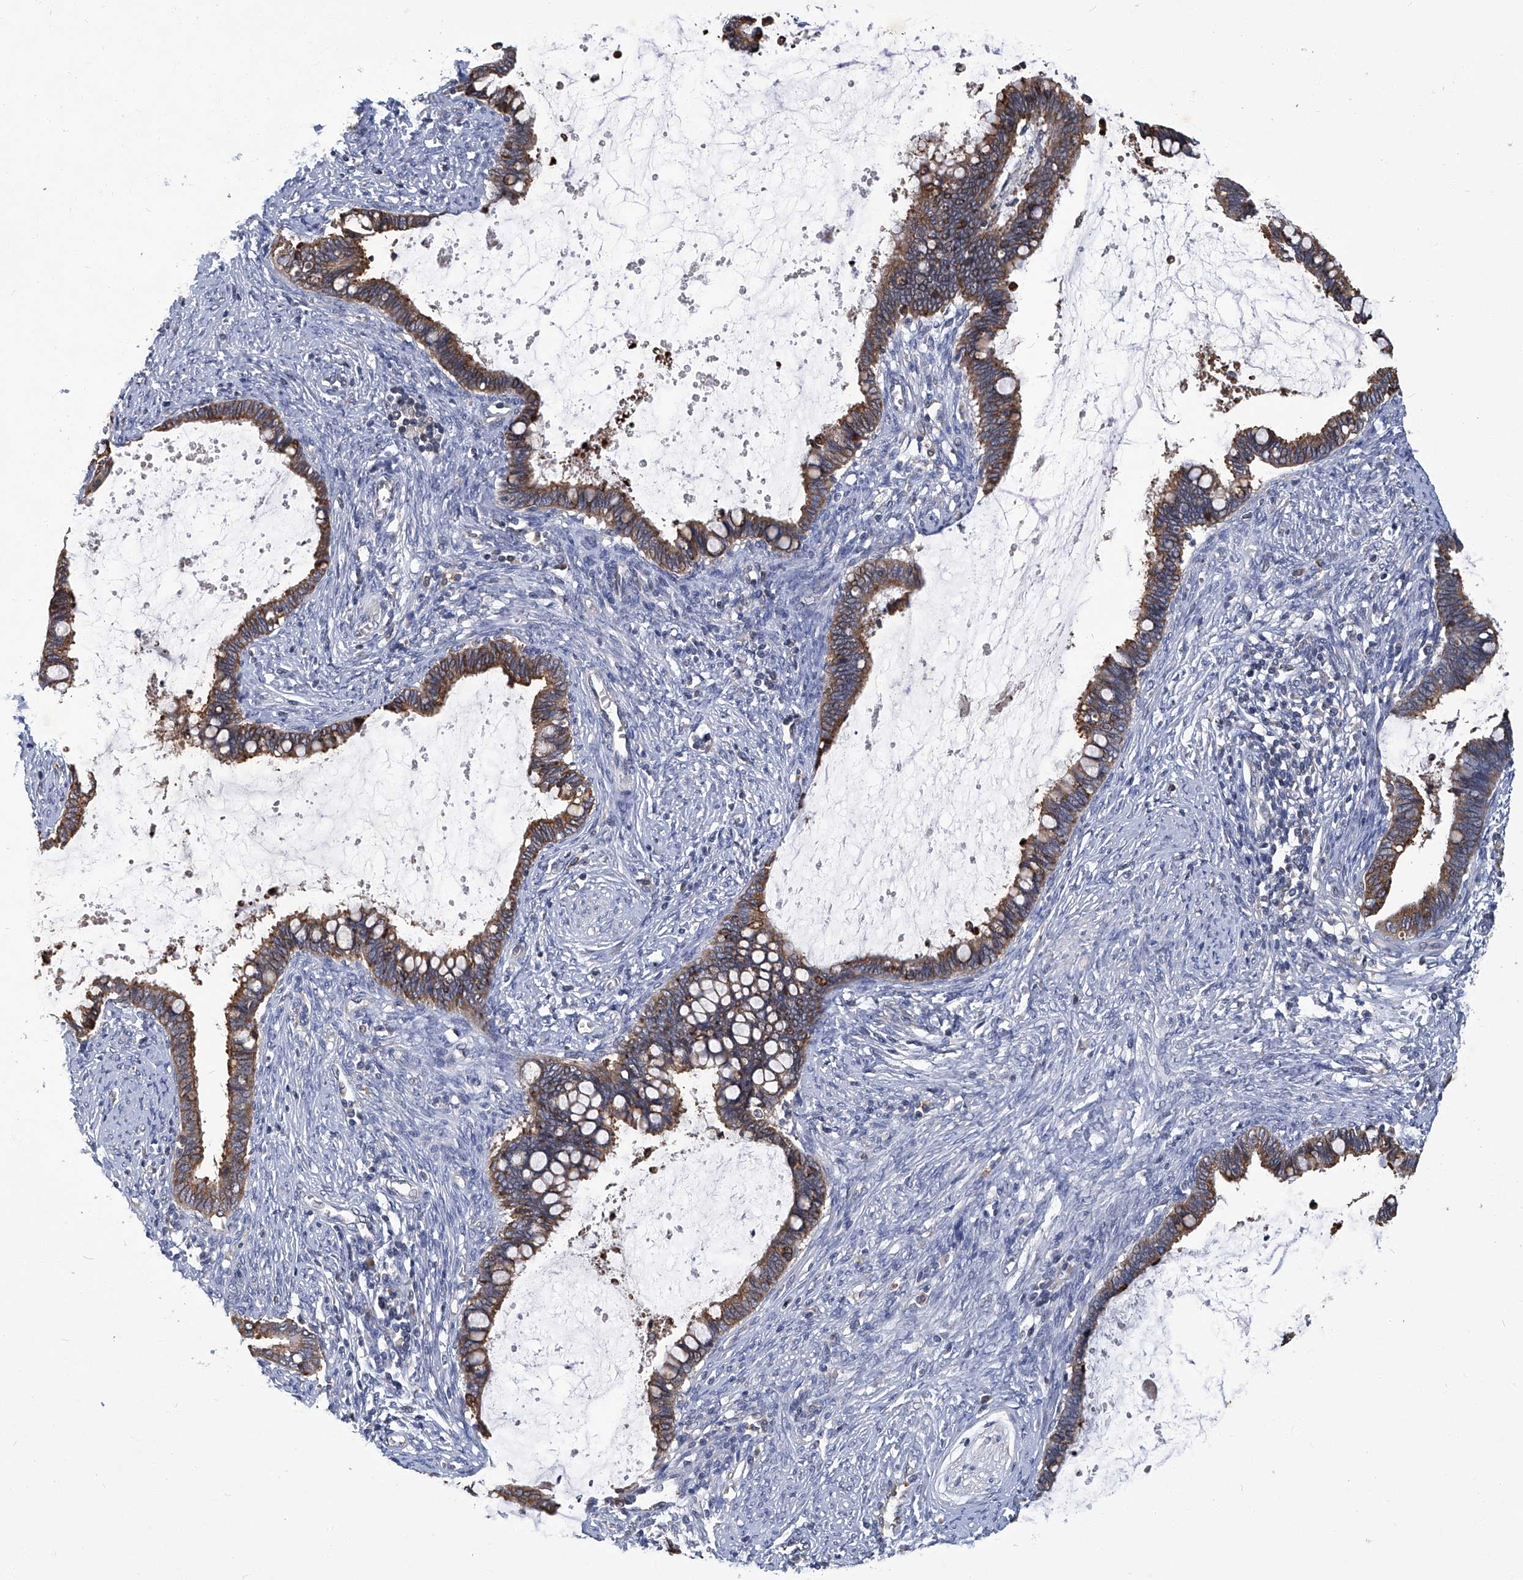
{"staining": {"intensity": "moderate", "quantity": ">75%", "location": "cytoplasmic/membranous"}, "tissue": "cervical cancer", "cell_type": "Tumor cells", "image_type": "cancer", "snomed": [{"axis": "morphology", "description": "Adenocarcinoma, NOS"}, {"axis": "topography", "description": "Cervix"}], "caption": "A brown stain labels moderate cytoplasmic/membranous expression of a protein in human cervical cancer tumor cells. The staining is performed using DAB (3,3'-diaminobenzidine) brown chromogen to label protein expression. The nuclei are counter-stained blue using hematoxylin.", "gene": "TGFBR1", "patient": {"sex": "female", "age": 44}}